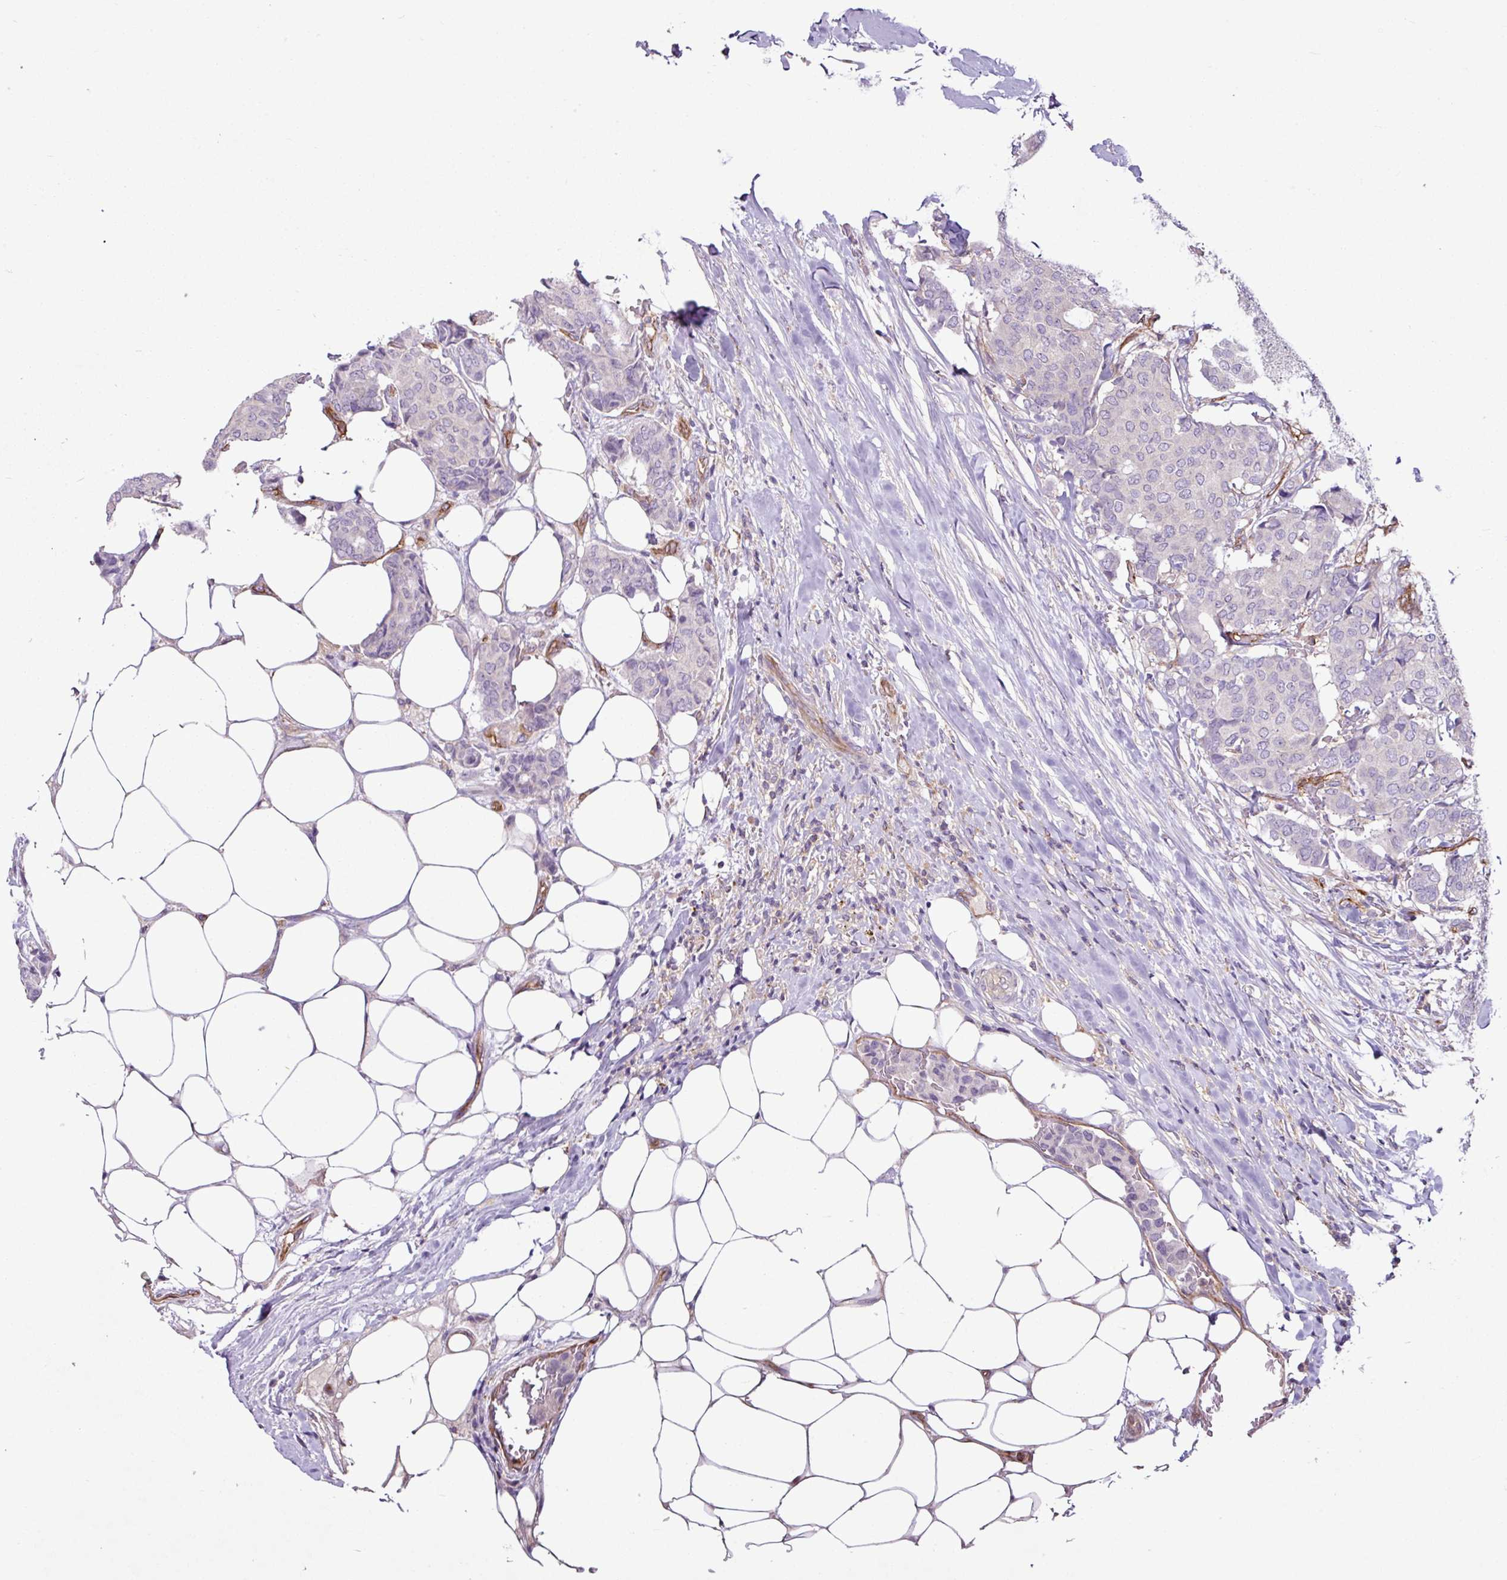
{"staining": {"intensity": "negative", "quantity": "none", "location": "none"}, "tissue": "breast cancer", "cell_type": "Tumor cells", "image_type": "cancer", "snomed": [{"axis": "morphology", "description": "Duct carcinoma"}, {"axis": "topography", "description": "Breast"}], "caption": "The histopathology image displays no staining of tumor cells in breast infiltrating ductal carcinoma.", "gene": "ZNF106", "patient": {"sex": "female", "age": 75}}